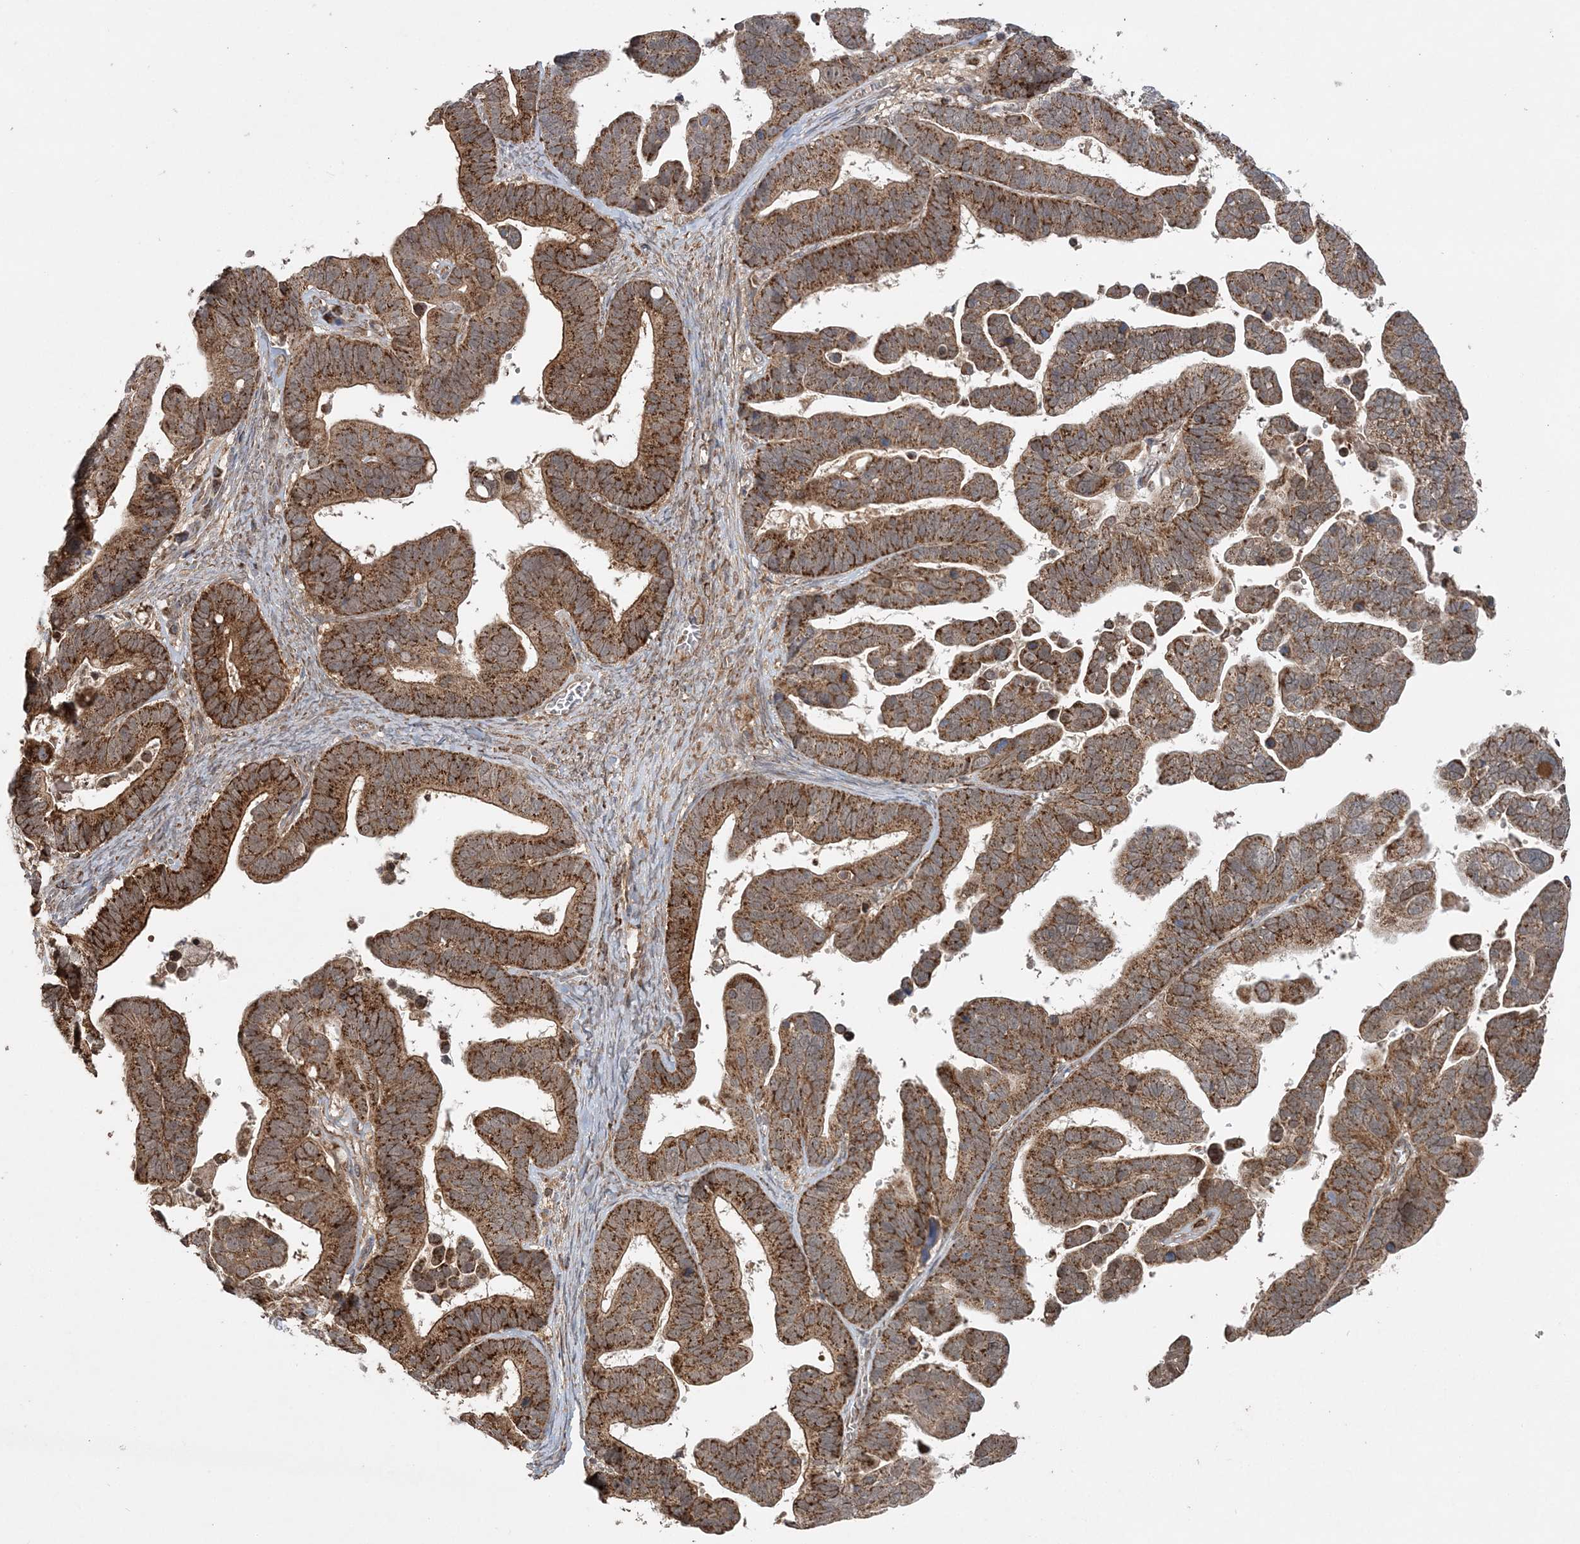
{"staining": {"intensity": "strong", "quantity": ">75%", "location": "cytoplasmic/membranous"}, "tissue": "ovarian cancer", "cell_type": "Tumor cells", "image_type": "cancer", "snomed": [{"axis": "morphology", "description": "Cystadenocarcinoma, serous, NOS"}, {"axis": "topography", "description": "Ovary"}], "caption": "Tumor cells display high levels of strong cytoplasmic/membranous staining in about >75% of cells in human ovarian cancer (serous cystadenocarcinoma).", "gene": "SCLT1", "patient": {"sex": "female", "age": 56}}